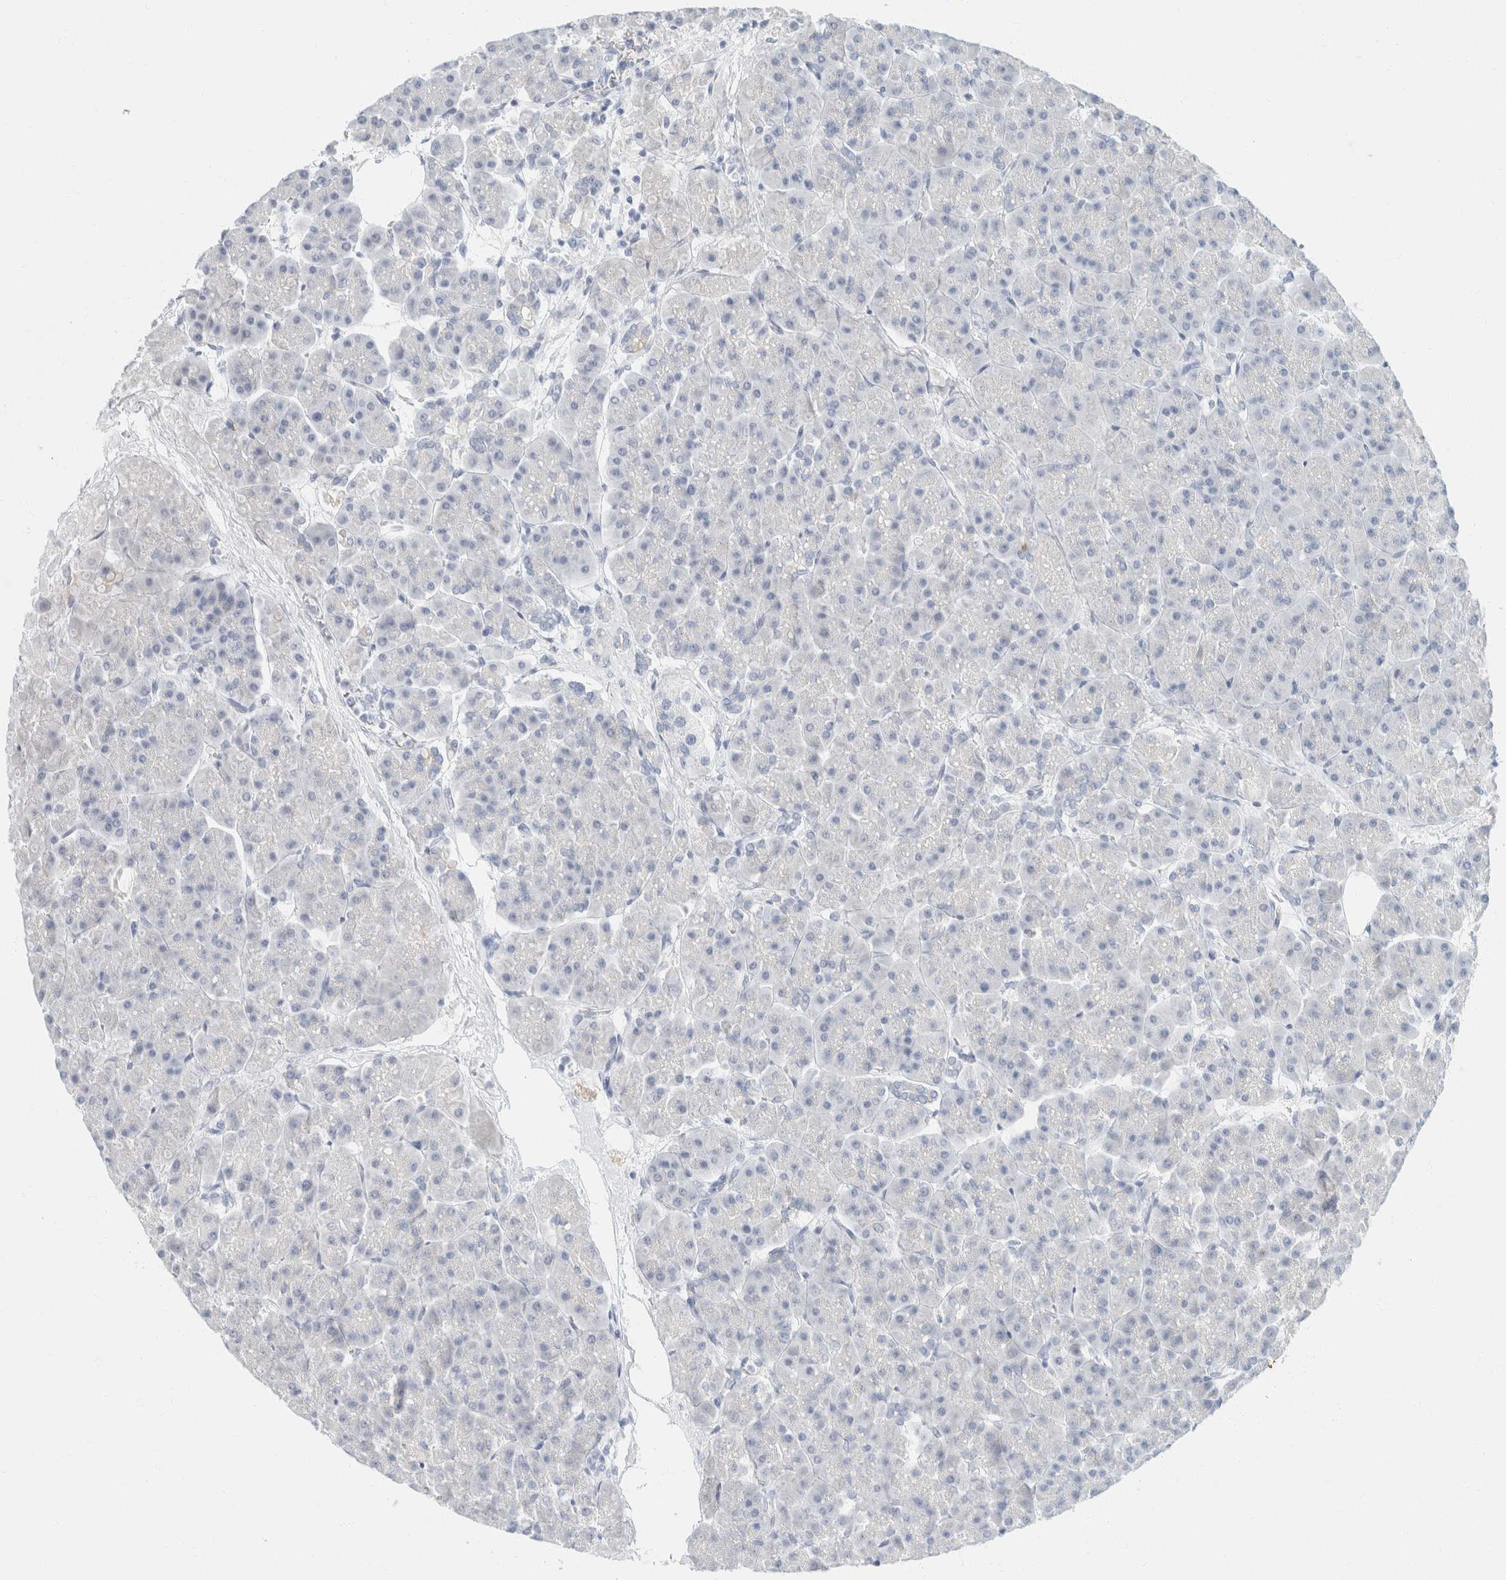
{"staining": {"intensity": "negative", "quantity": "none", "location": "none"}, "tissue": "pancreas", "cell_type": "Exocrine glandular cells", "image_type": "normal", "snomed": [{"axis": "morphology", "description": "Normal tissue, NOS"}, {"axis": "topography", "description": "Pancreas"}], "caption": "Human pancreas stained for a protein using IHC shows no positivity in exocrine glandular cells.", "gene": "KRT20", "patient": {"sex": "female", "age": 70}}